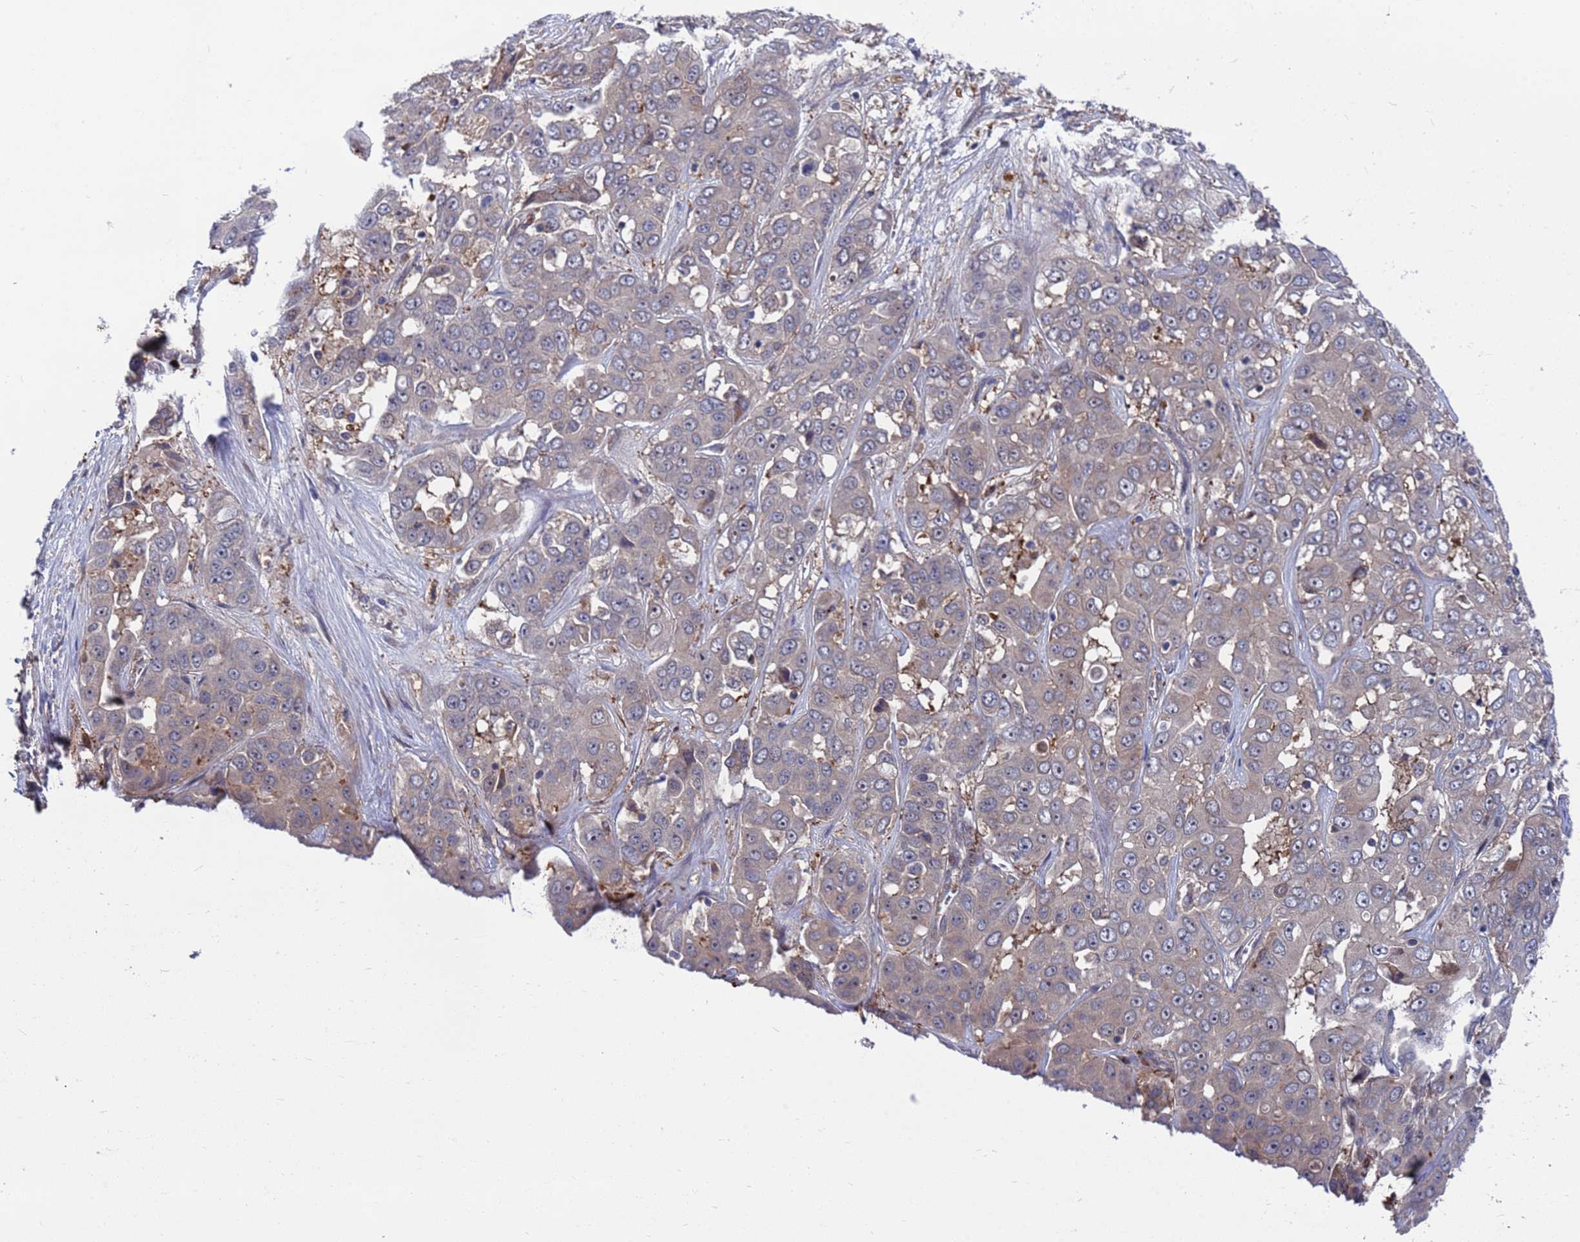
{"staining": {"intensity": "weak", "quantity": "<25%", "location": "cytoplasmic/membranous"}, "tissue": "liver cancer", "cell_type": "Tumor cells", "image_type": "cancer", "snomed": [{"axis": "morphology", "description": "Cholangiocarcinoma"}, {"axis": "topography", "description": "Liver"}], "caption": "Tumor cells are negative for protein expression in human liver cholangiocarcinoma.", "gene": "TMBIM6", "patient": {"sex": "female", "age": 52}}